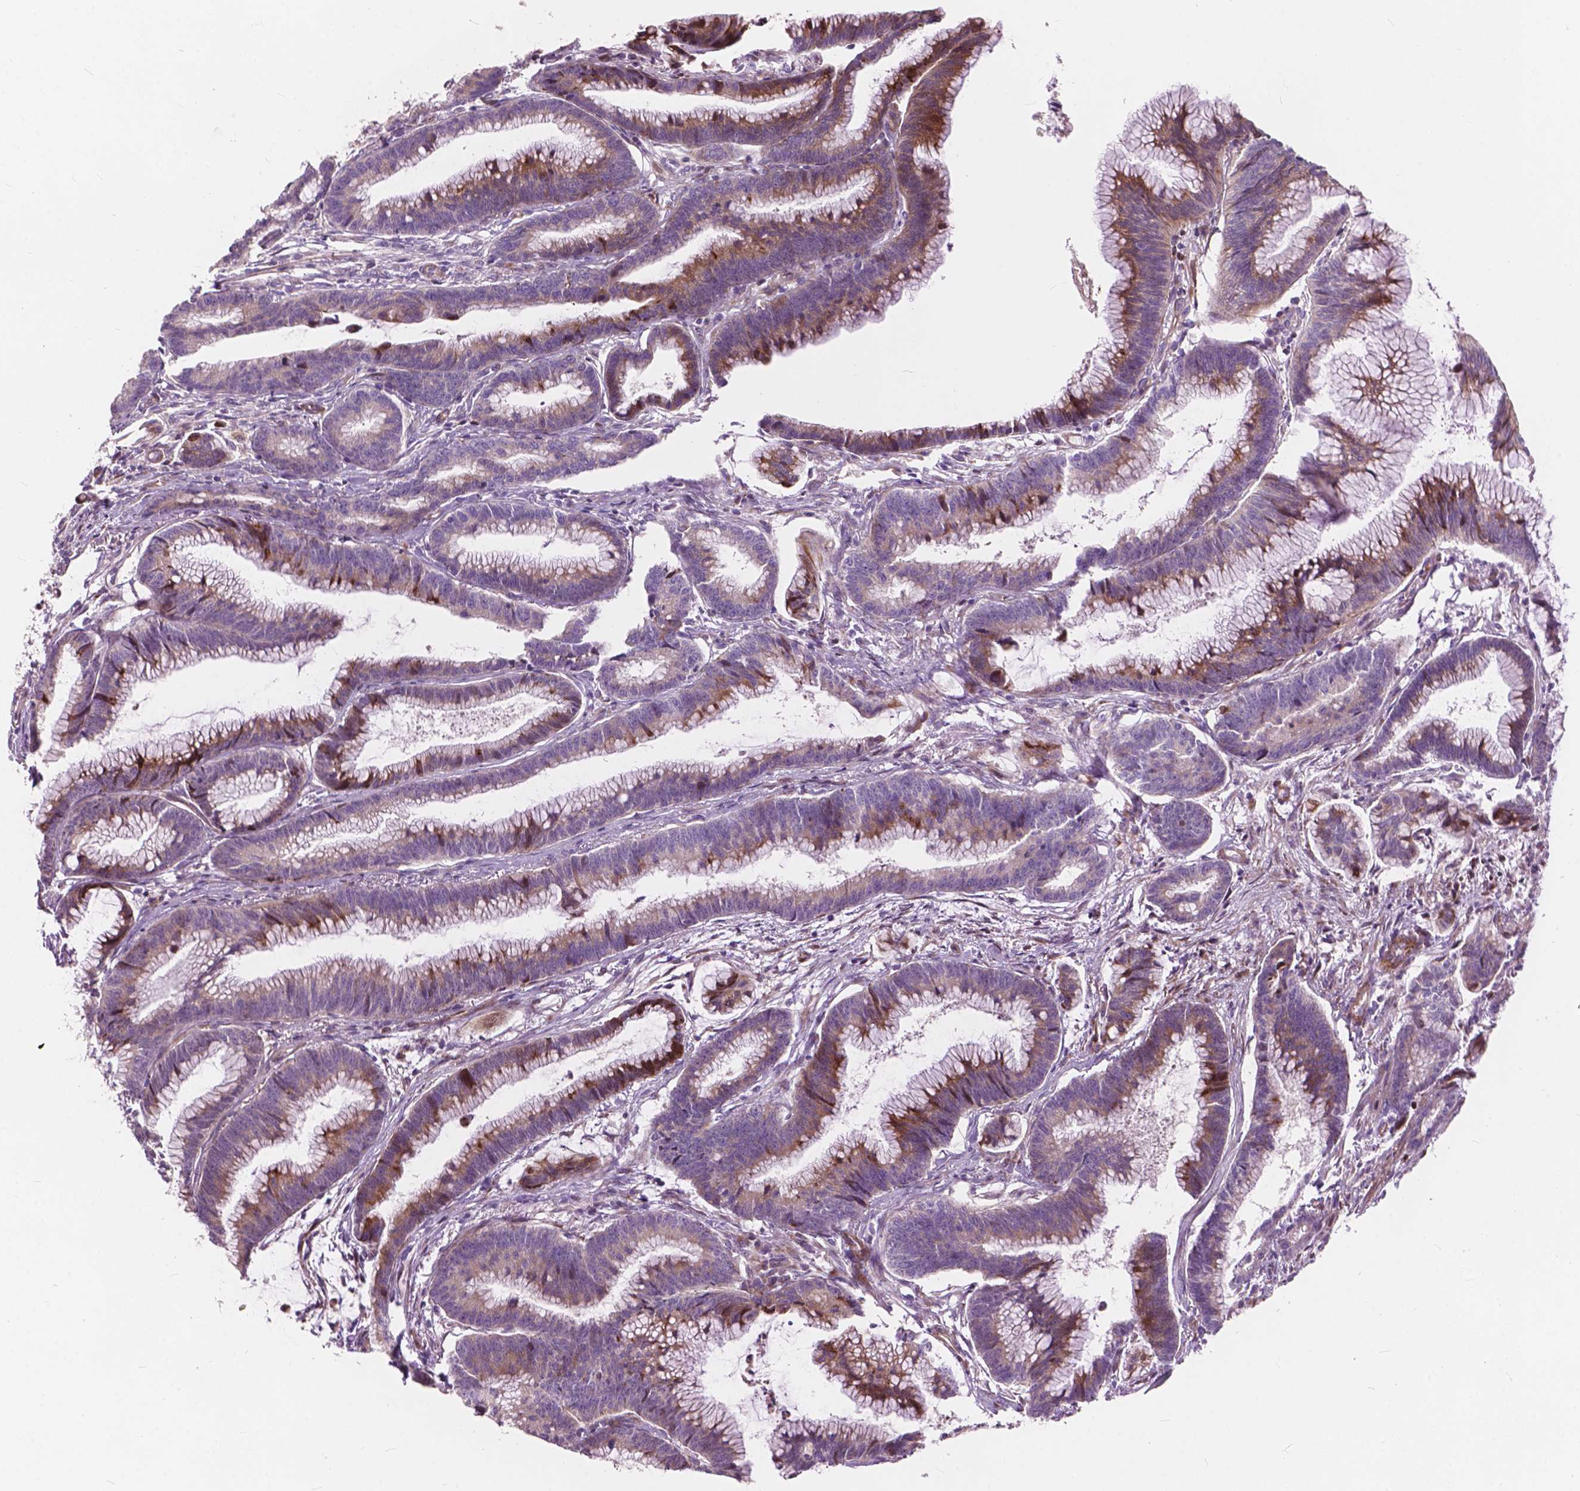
{"staining": {"intensity": "moderate", "quantity": "<25%", "location": "cytoplasmic/membranous"}, "tissue": "colorectal cancer", "cell_type": "Tumor cells", "image_type": "cancer", "snomed": [{"axis": "morphology", "description": "Adenocarcinoma, NOS"}, {"axis": "topography", "description": "Colon"}], "caption": "Protein staining demonstrates moderate cytoplasmic/membranous positivity in approximately <25% of tumor cells in colorectal cancer (adenocarcinoma).", "gene": "MORN1", "patient": {"sex": "female", "age": 78}}